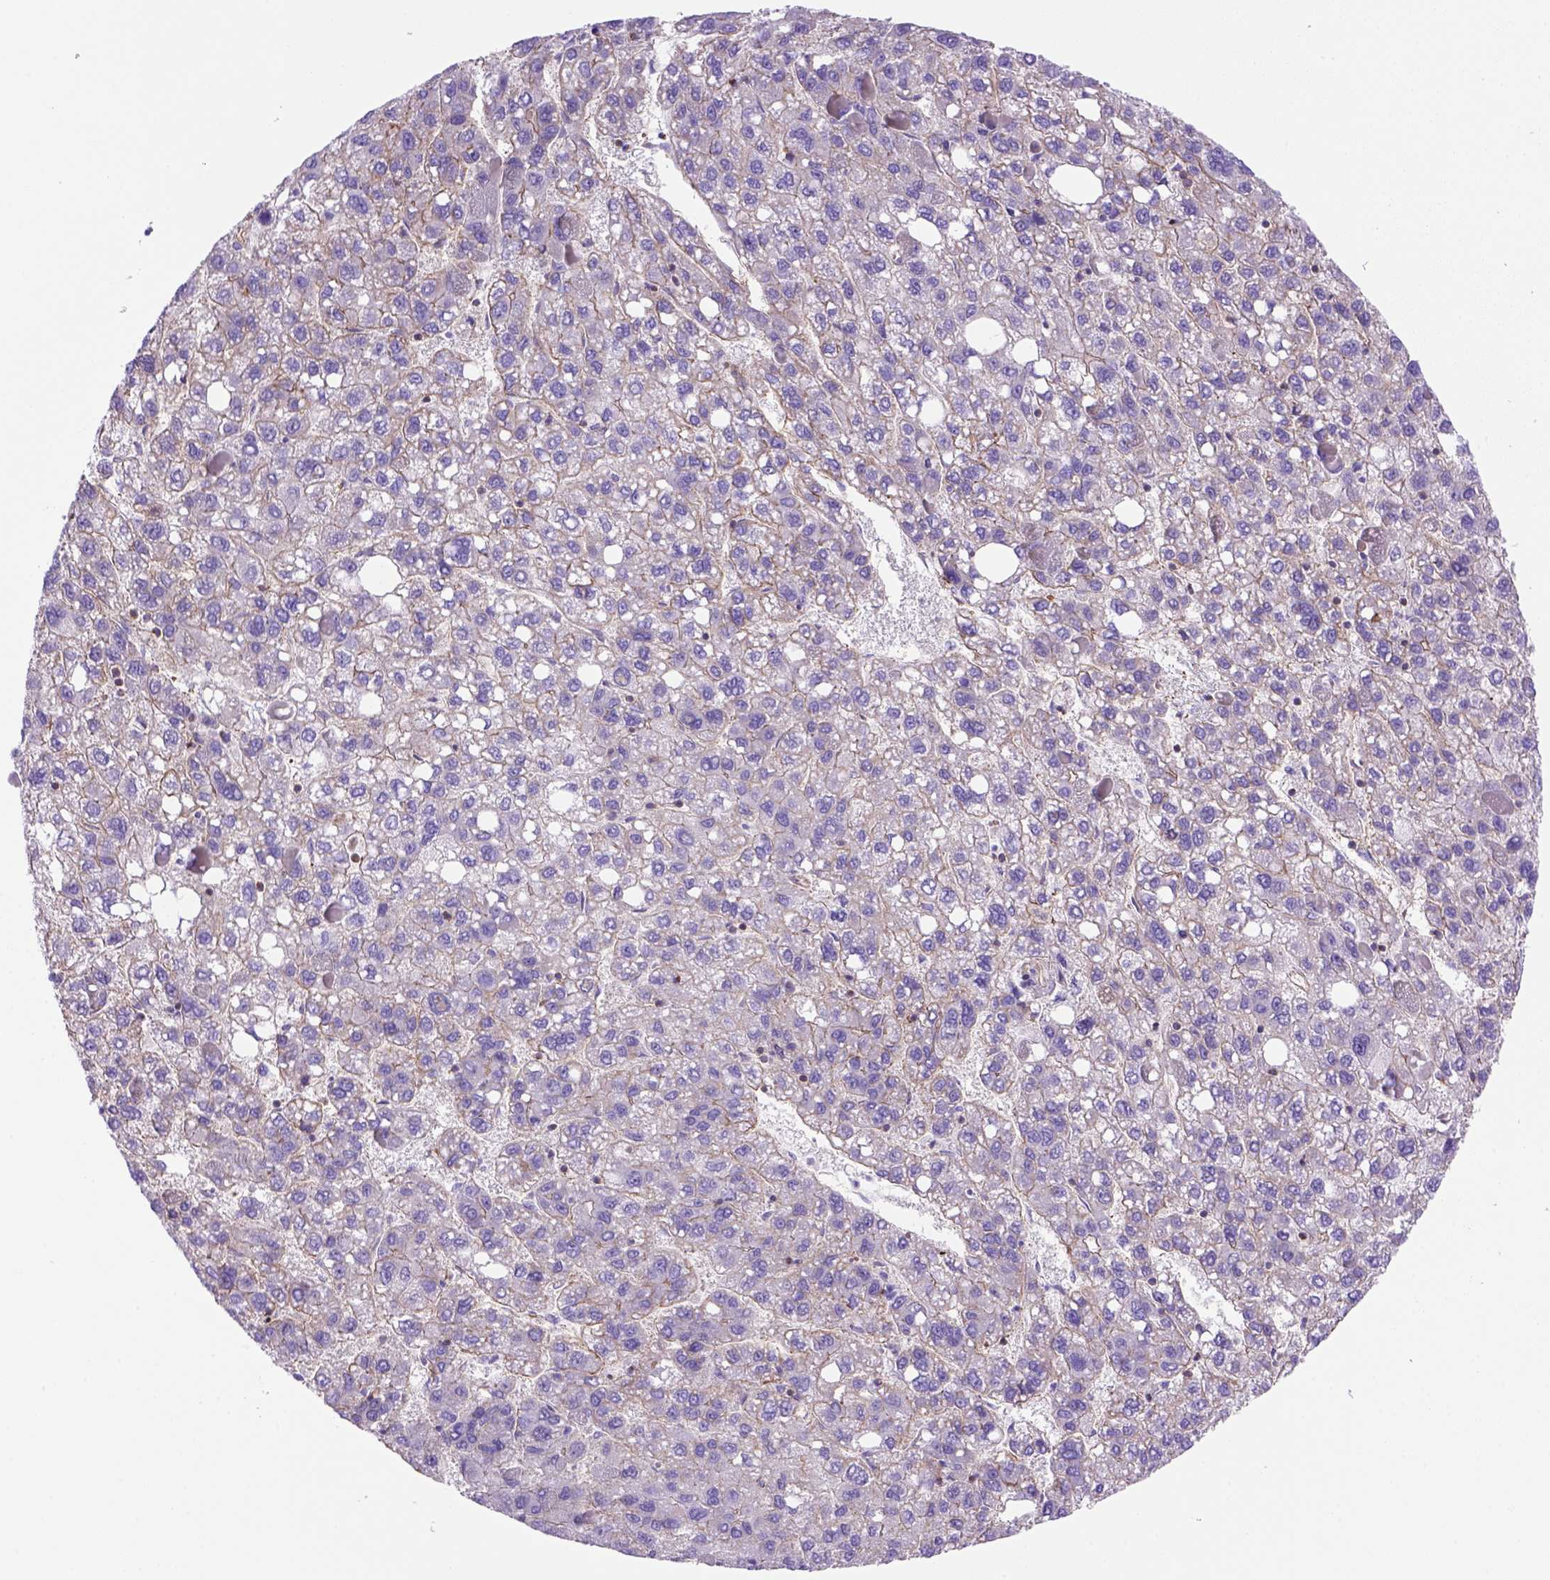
{"staining": {"intensity": "moderate", "quantity": ">75%", "location": "cytoplasmic/membranous"}, "tissue": "liver cancer", "cell_type": "Tumor cells", "image_type": "cancer", "snomed": [{"axis": "morphology", "description": "Carcinoma, Hepatocellular, NOS"}, {"axis": "topography", "description": "Liver"}], "caption": "Immunohistochemistry (IHC) micrograph of neoplastic tissue: hepatocellular carcinoma (liver) stained using immunohistochemistry reveals medium levels of moderate protein expression localized specifically in the cytoplasmic/membranous of tumor cells, appearing as a cytoplasmic/membranous brown color.", "gene": "PEX12", "patient": {"sex": "female", "age": 82}}